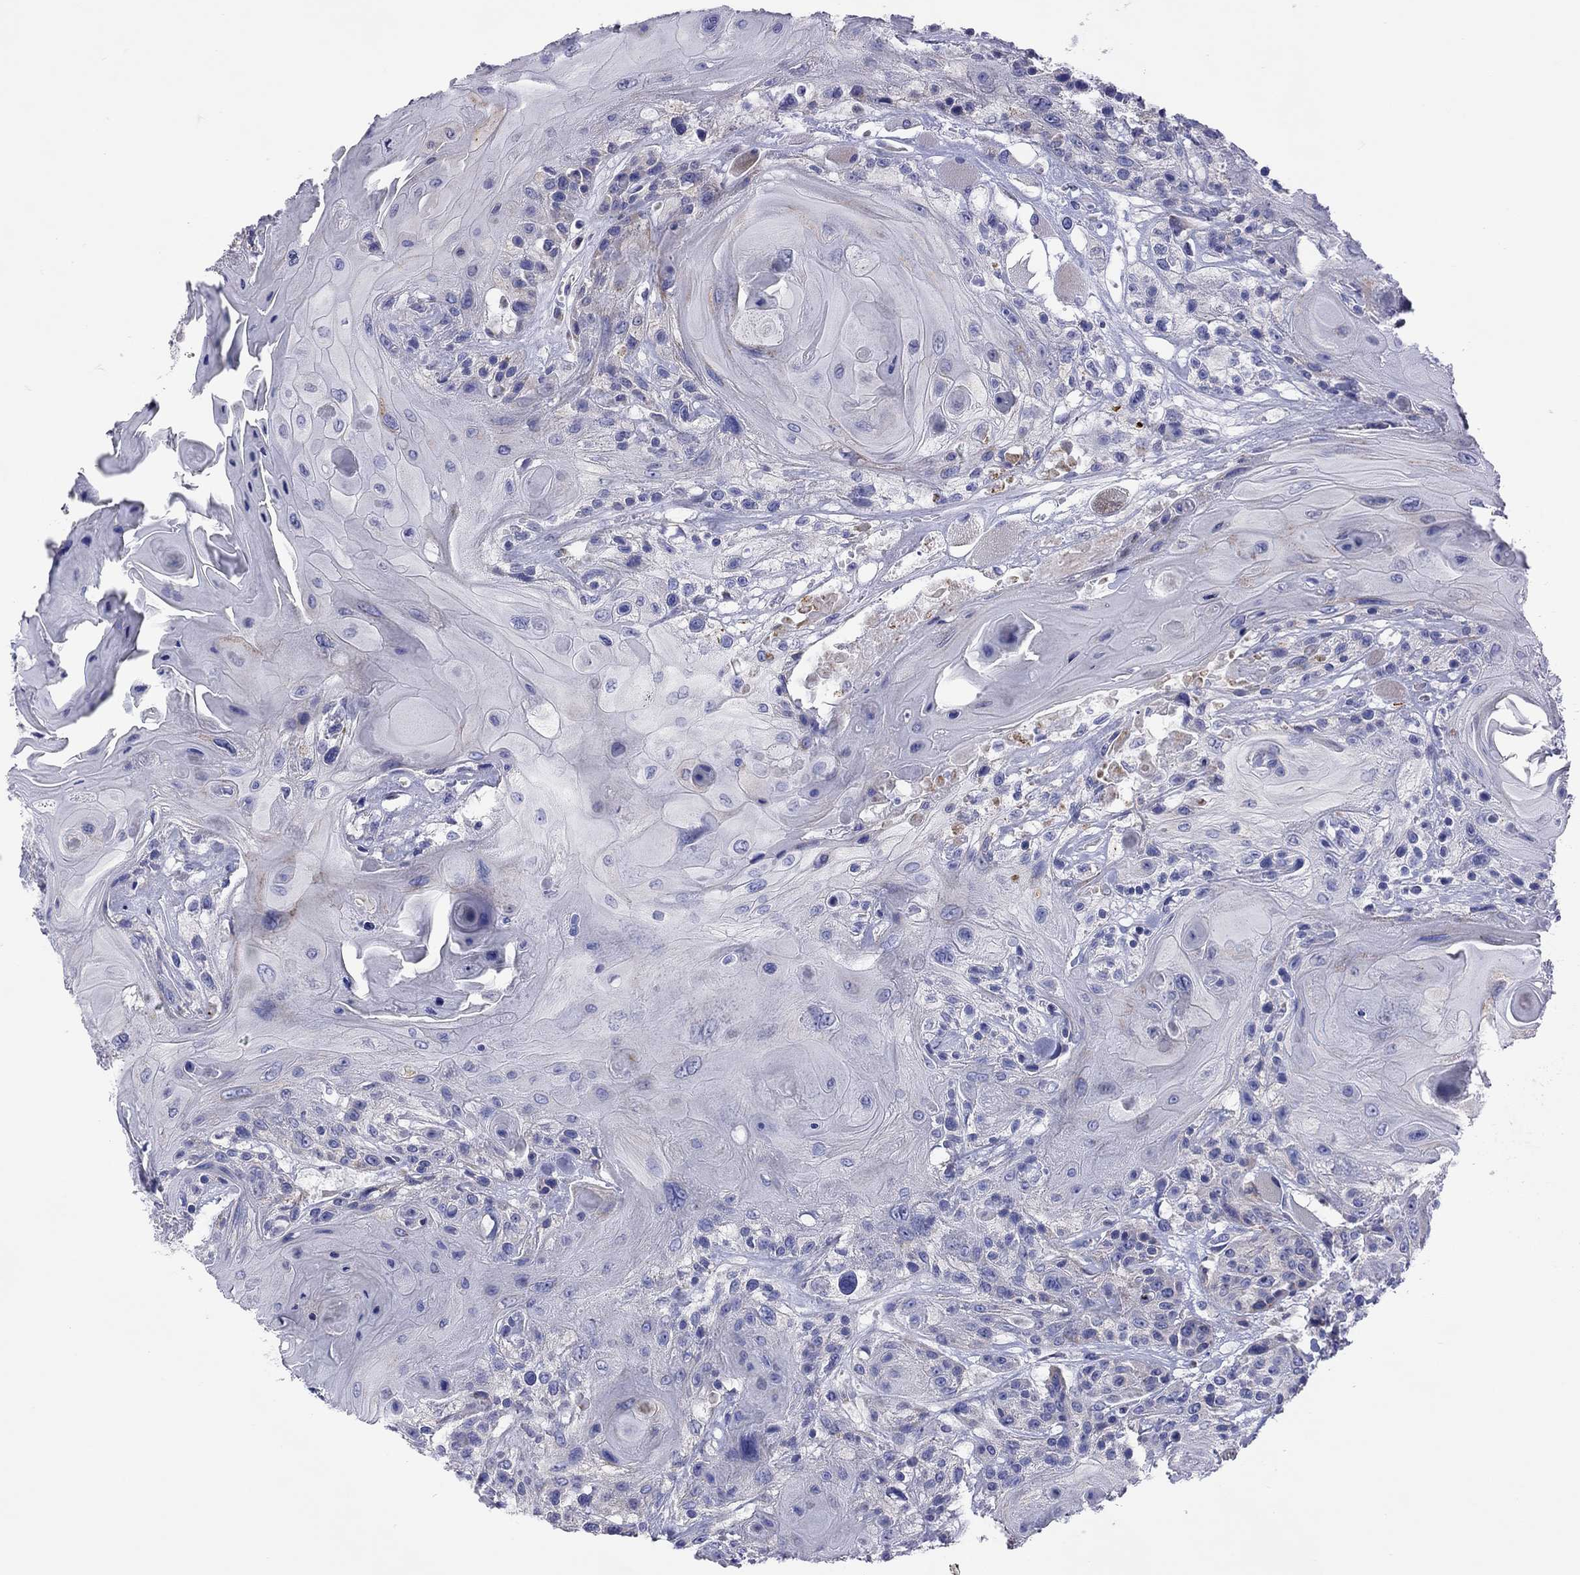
{"staining": {"intensity": "negative", "quantity": "none", "location": "none"}, "tissue": "head and neck cancer", "cell_type": "Tumor cells", "image_type": "cancer", "snomed": [{"axis": "morphology", "description": "Squamous cell carcinoma, NOS"}, {"axis": "topography", "description": "Head-Neck"}], "caption": "High power microscopy photomicrograph of an immunohistochemistry (IHC) micrograph of head and neck cancer, revealing no significant expression in tumor cells. Nuclei are stained in blue.", "gene": "COL9A1", "patient": {"sex": "female", "age": 59}}